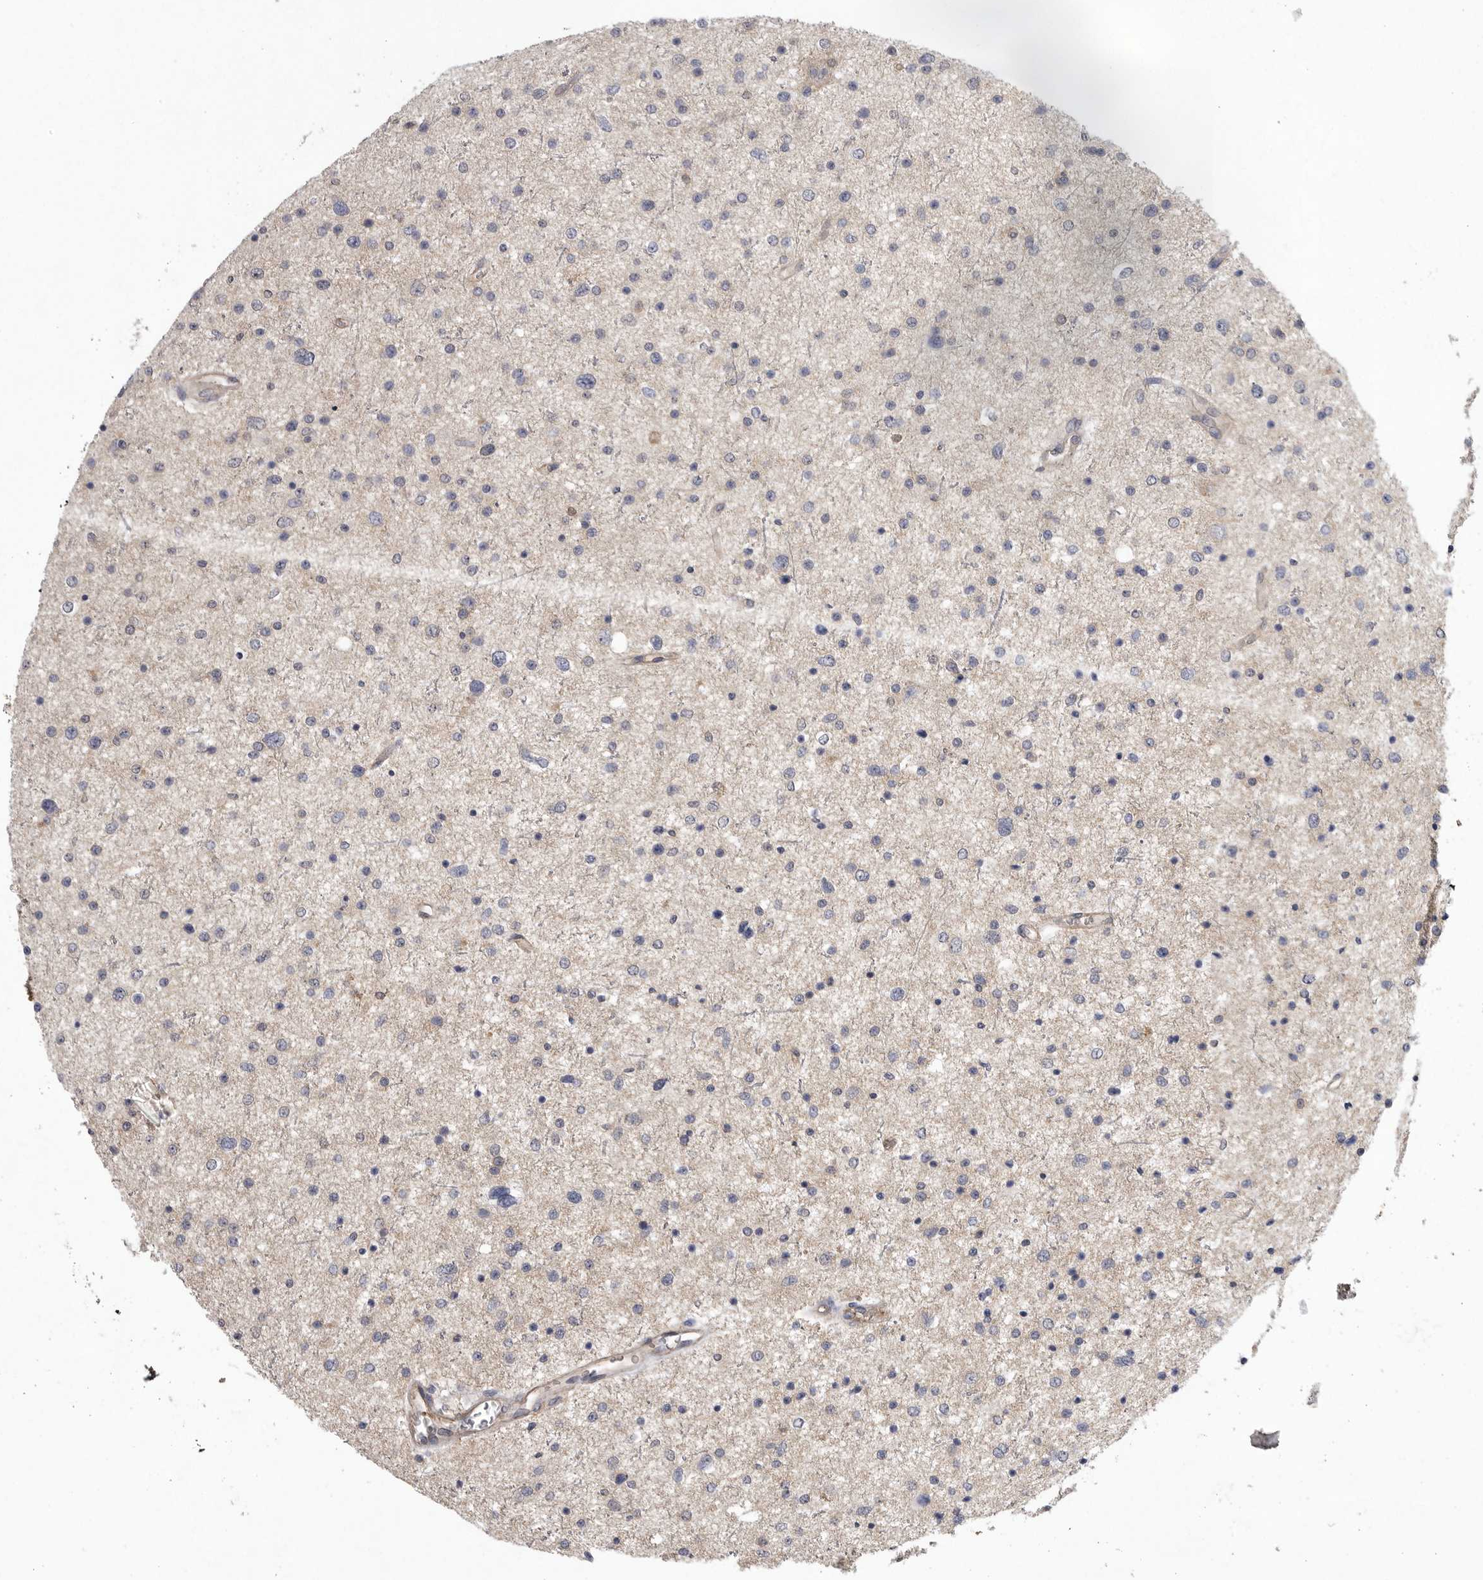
{"staining": {"intensity": "negative", "quantity": "none", "location": "none"}, "tissue": "glioma", "cell_type": "Tumor cells", "image_type": "cancer", "snomed": [{"axis": "morphology", "description": "Glioma, malignant, Low grade"}, {"axis": "topography", "description": "Brain"}], "caption": "Tumor cells show no significant positivity in glioma.", "gene": "NECTIN2", "patient": {"sex": "female", "age": 37}}